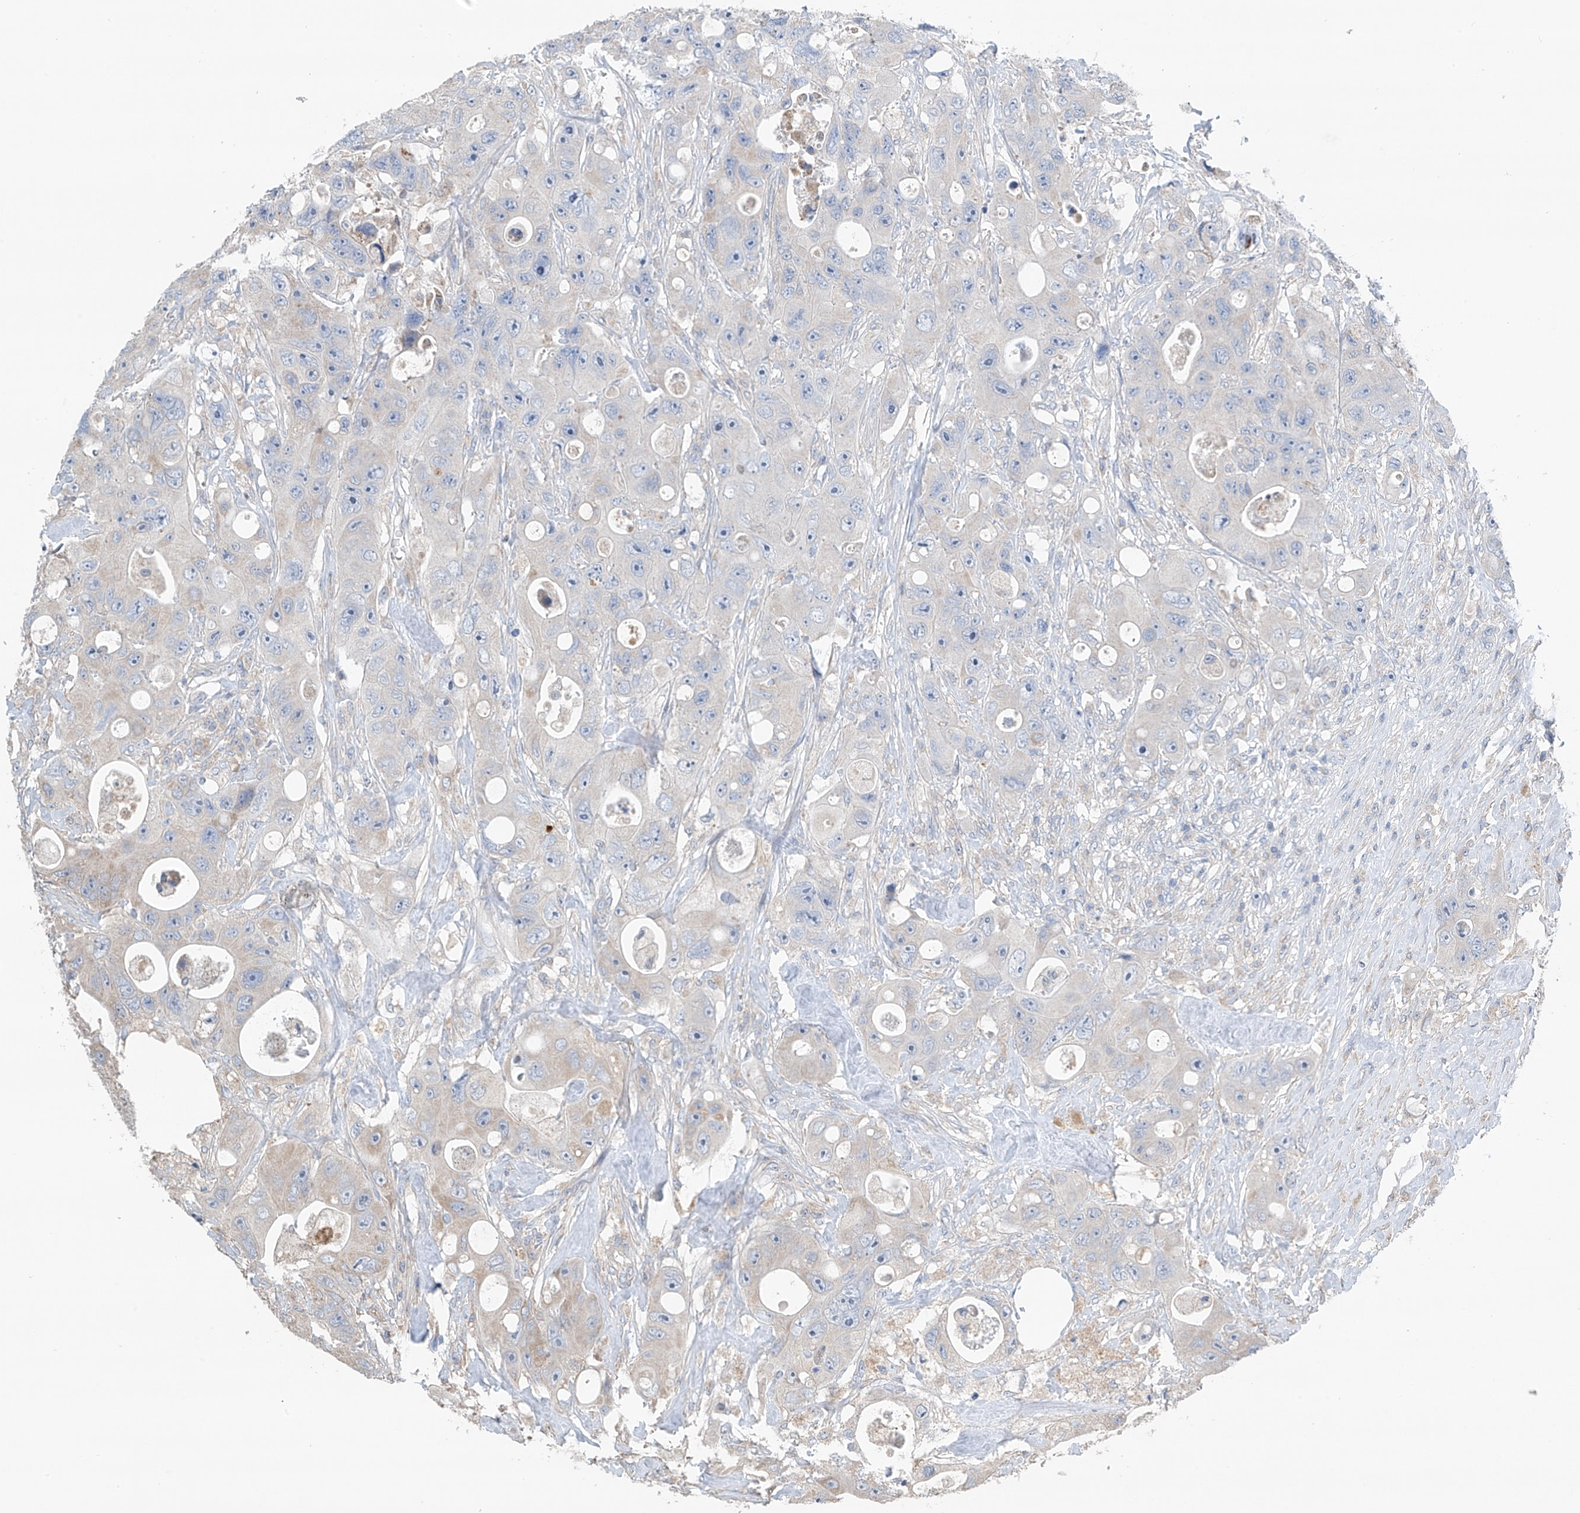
{"staining": {"intensity": "negative", "quantity": "none", "location": "none"}, "tissue": "colorectal cancer", "cell_type": "Tumor cells", "image_type": "cancer", "snomed": [{"axis": "morphology", "description": "Adenocarcinoma, NOS"}, {"axis": "topography", "description": "Colon"}], "caption": "Immunohistochemistry micrograph of human adenocarcinoma (colorectal) stained for a protein (brown), which reveals no expression in tumor cells.", "gene": "SYN3", "patient": {"sex": "female", "age": 46}}